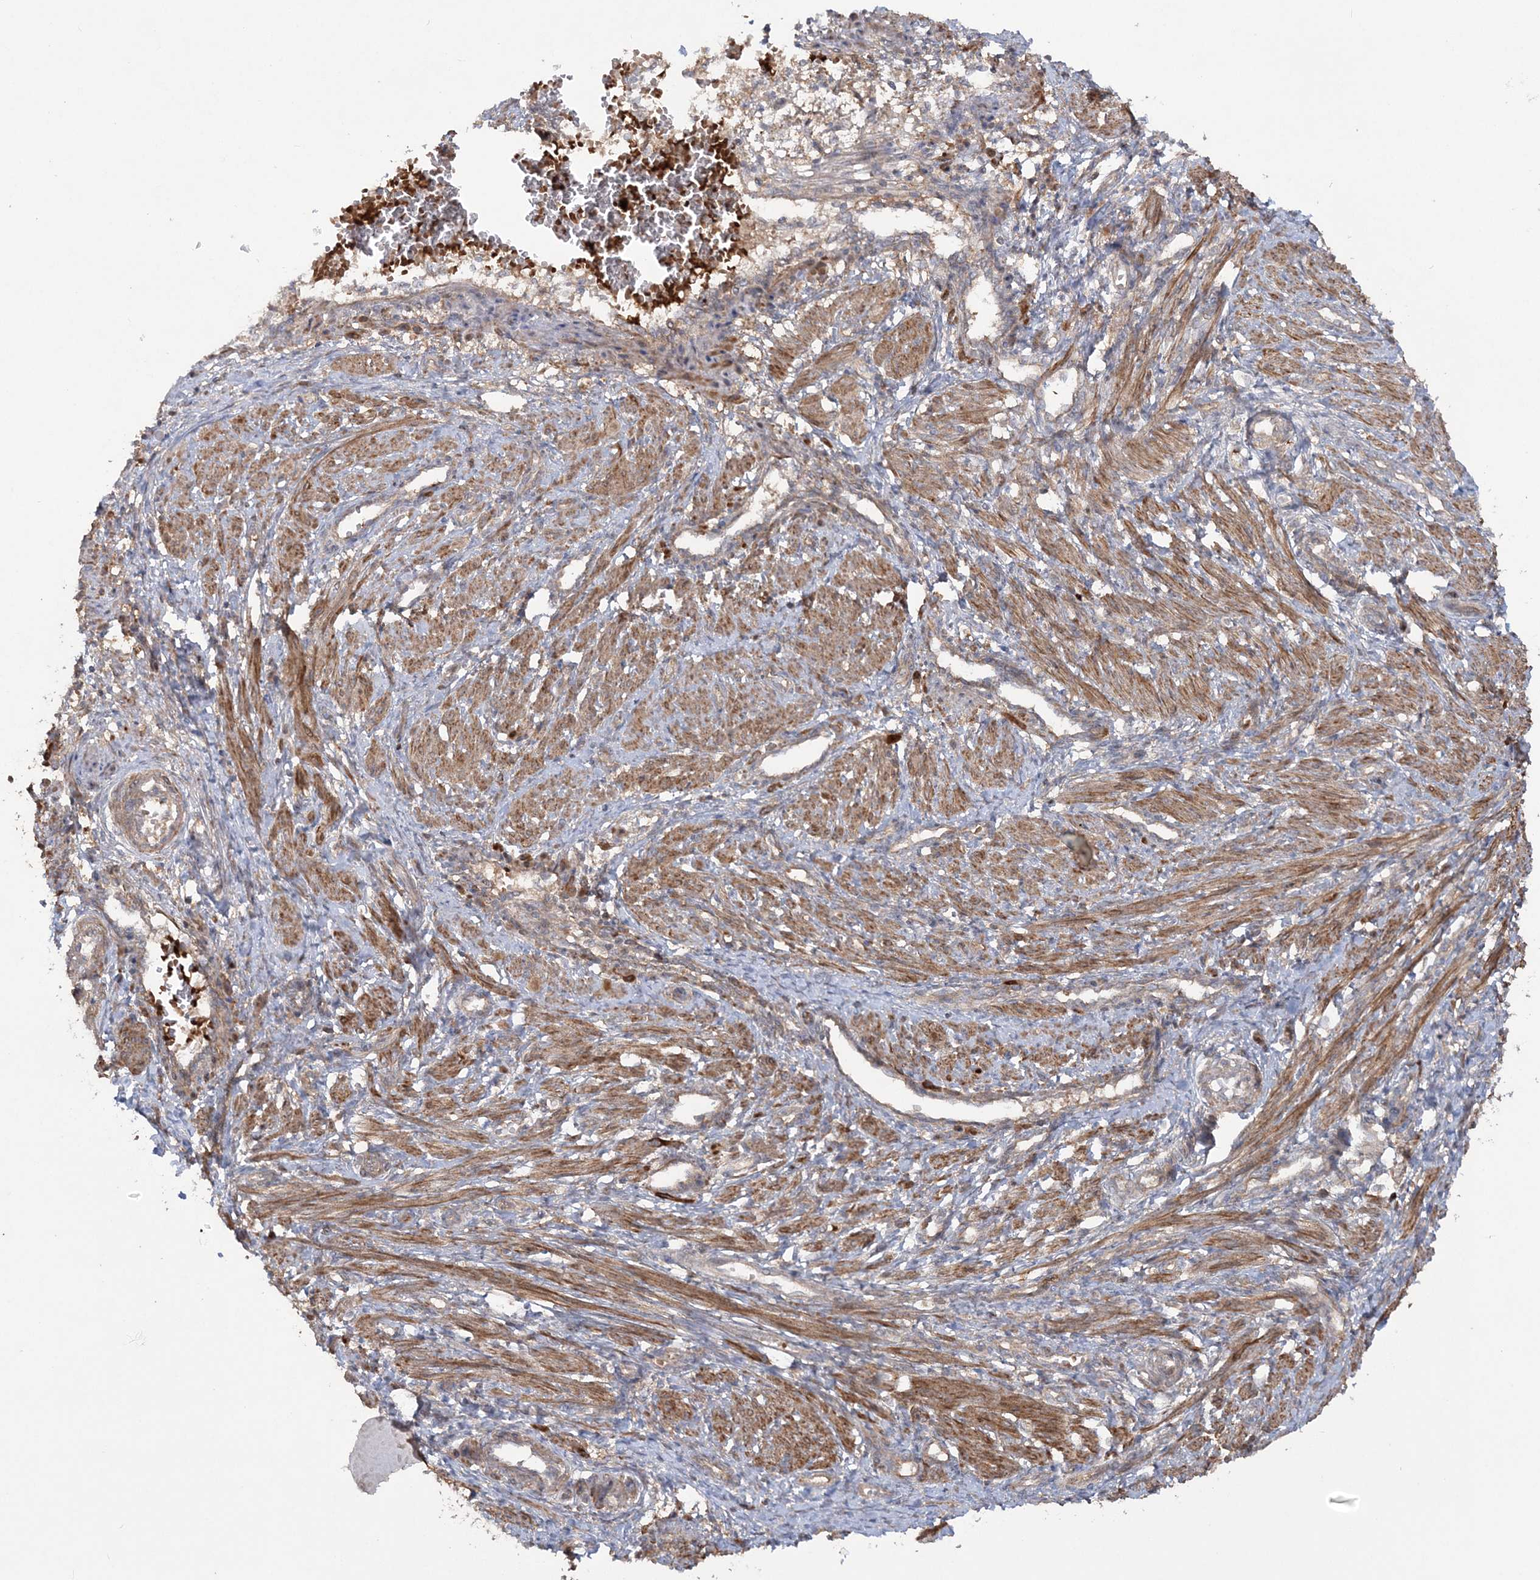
{"staining": {"intensity": "moderate", "quantity": ">75%", "location": "cytoplasmic/membranous"}, "tissue": "smooth muscle", "cell_type": "Smooth muscle cells", "image_type": "normal", "snomed": [{"axis": "morphology", "description": "Normal tissue, NOS"}, {"axis": "topography", "description": "Endometrium"}], "caption": "Moderate cytoplasmic/membranous expression is present in approximately >75% of smooth muscle cells in unremarkable smooth muscle.", "gene": "MOCS2", "patient": {"sex": "female", "age": 33}}